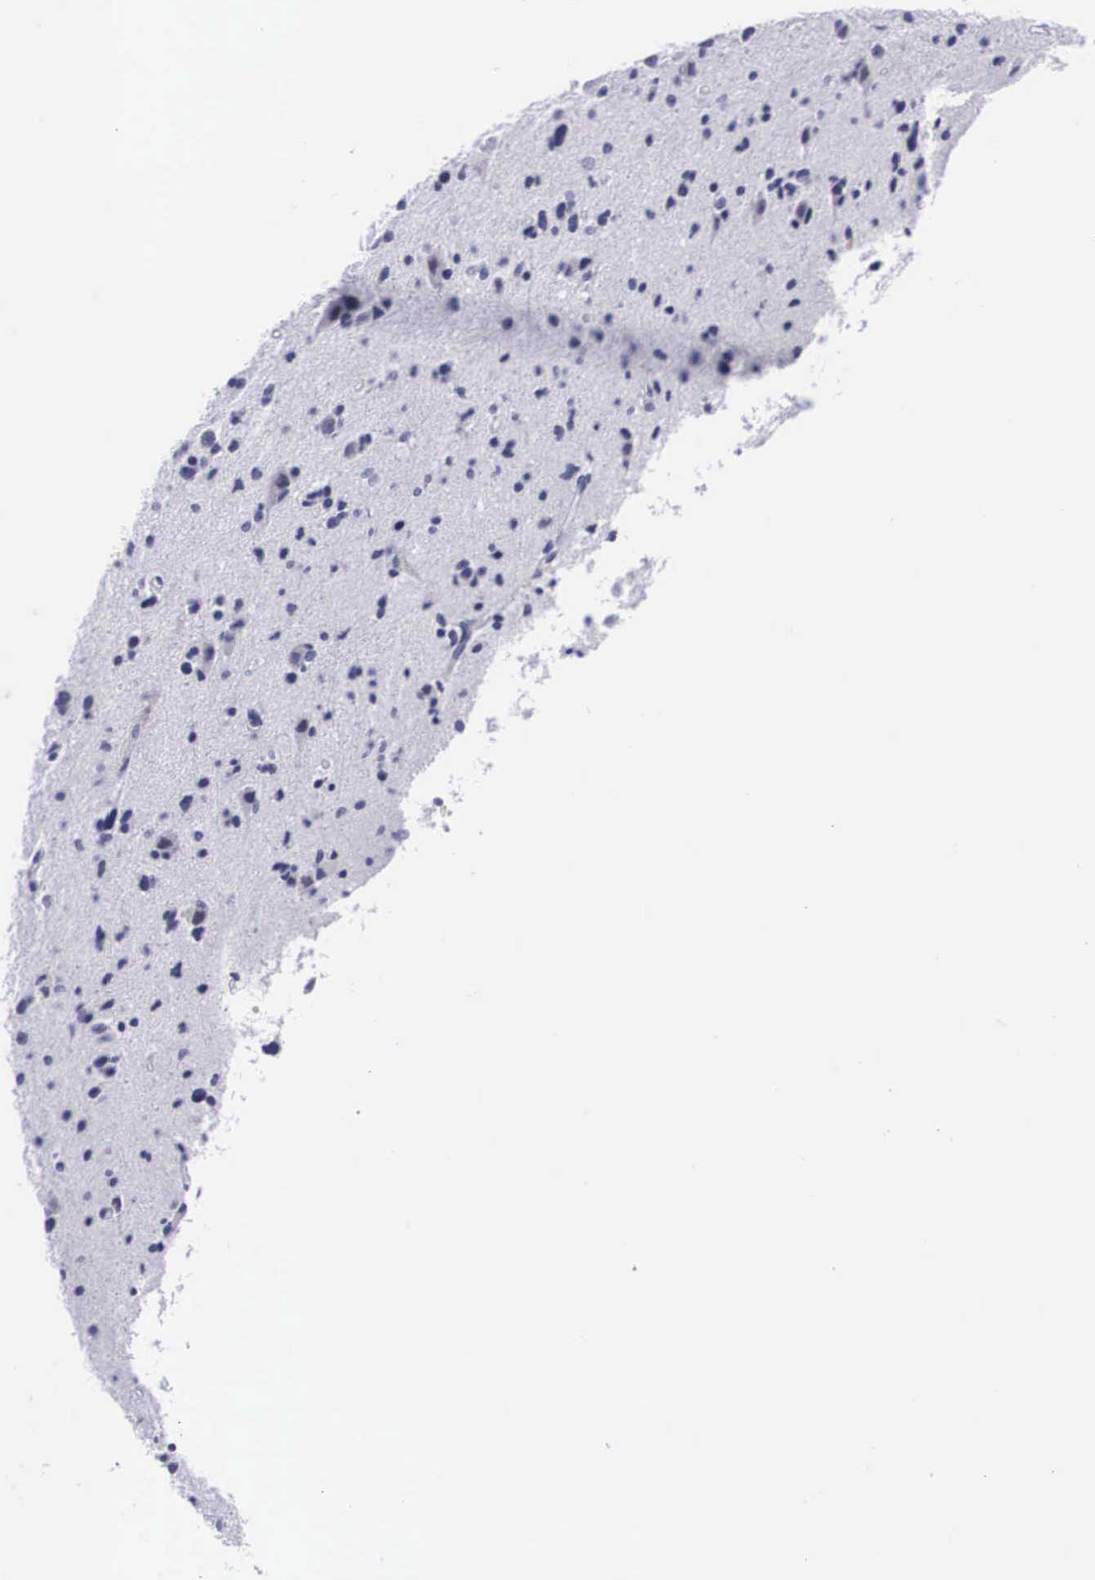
{"staining": {"intensity": "negative", "quantity": "none", "location": "none"}, "tissue": "glioma", "cell_type": "Tumor cells", "image_type": "cancer", "snomed": [{"axis": "morphology", "description": "Glioma, malignant, Low grade"}, {"axis": "topography", "description": "Brain"}], "caption": "Glioma was stained to show a protein in brown. There is no significant positivity in tumor cells.", "gene": "C22orf31", "patient": {"sex": "female", "age": 46}}